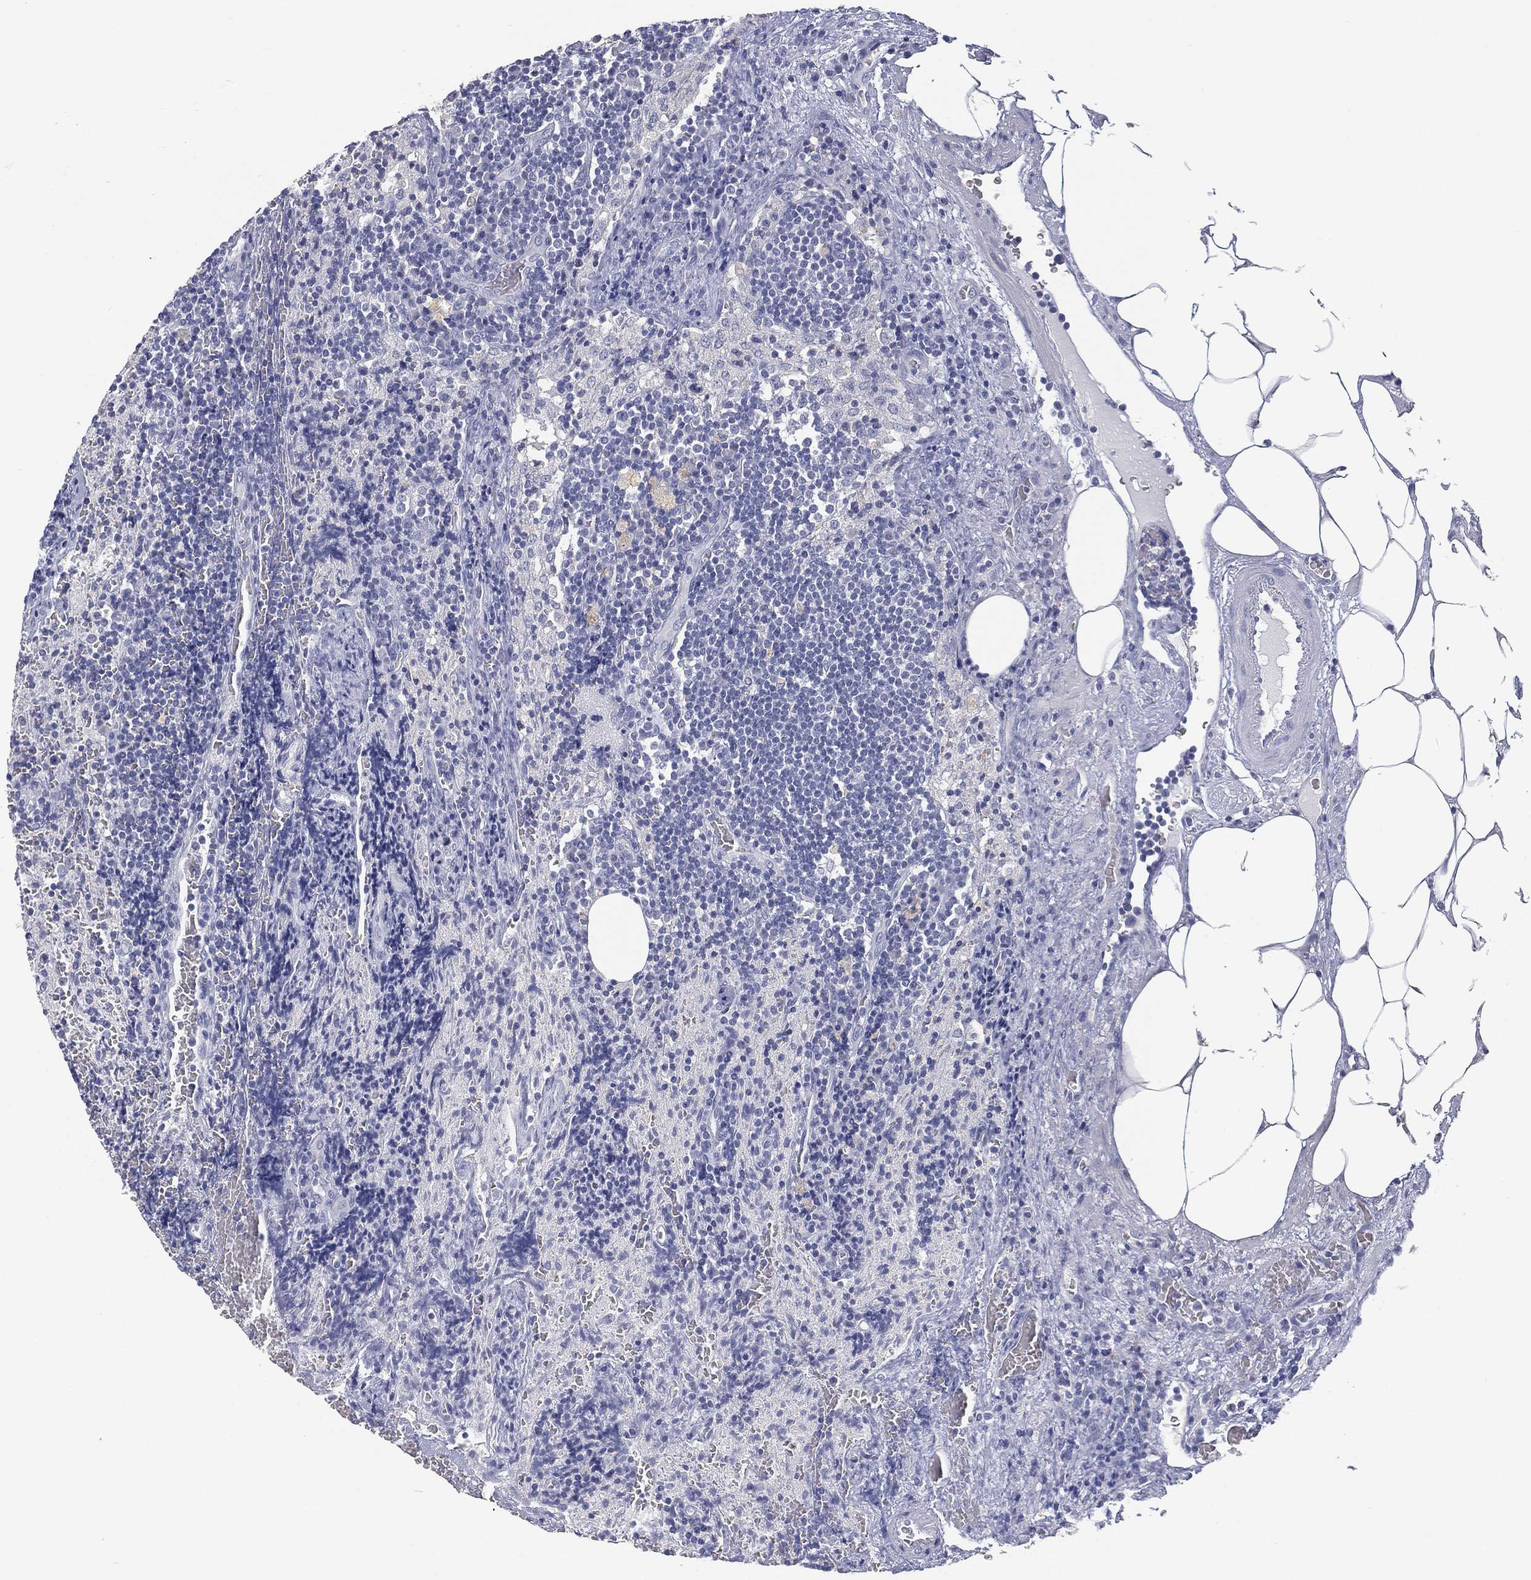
{"staining": {"intensity": "negative", "quantity": "none", "location": "none"}, "tissue": "lymph node", "cell_type": "Germinal center cells", "image_type": "normal", "snomed": [{"axis": "morphology", "description": "Normal tissue, NOS"}, {"axis": "topography", "description": "Lymph node"}], "caption": "Immunohistochemistry of unremarkable human lymph node reveals no expression in germinal center cells.", "gene": "FMO1", "patient": {"sex": "male", "age": 63}}